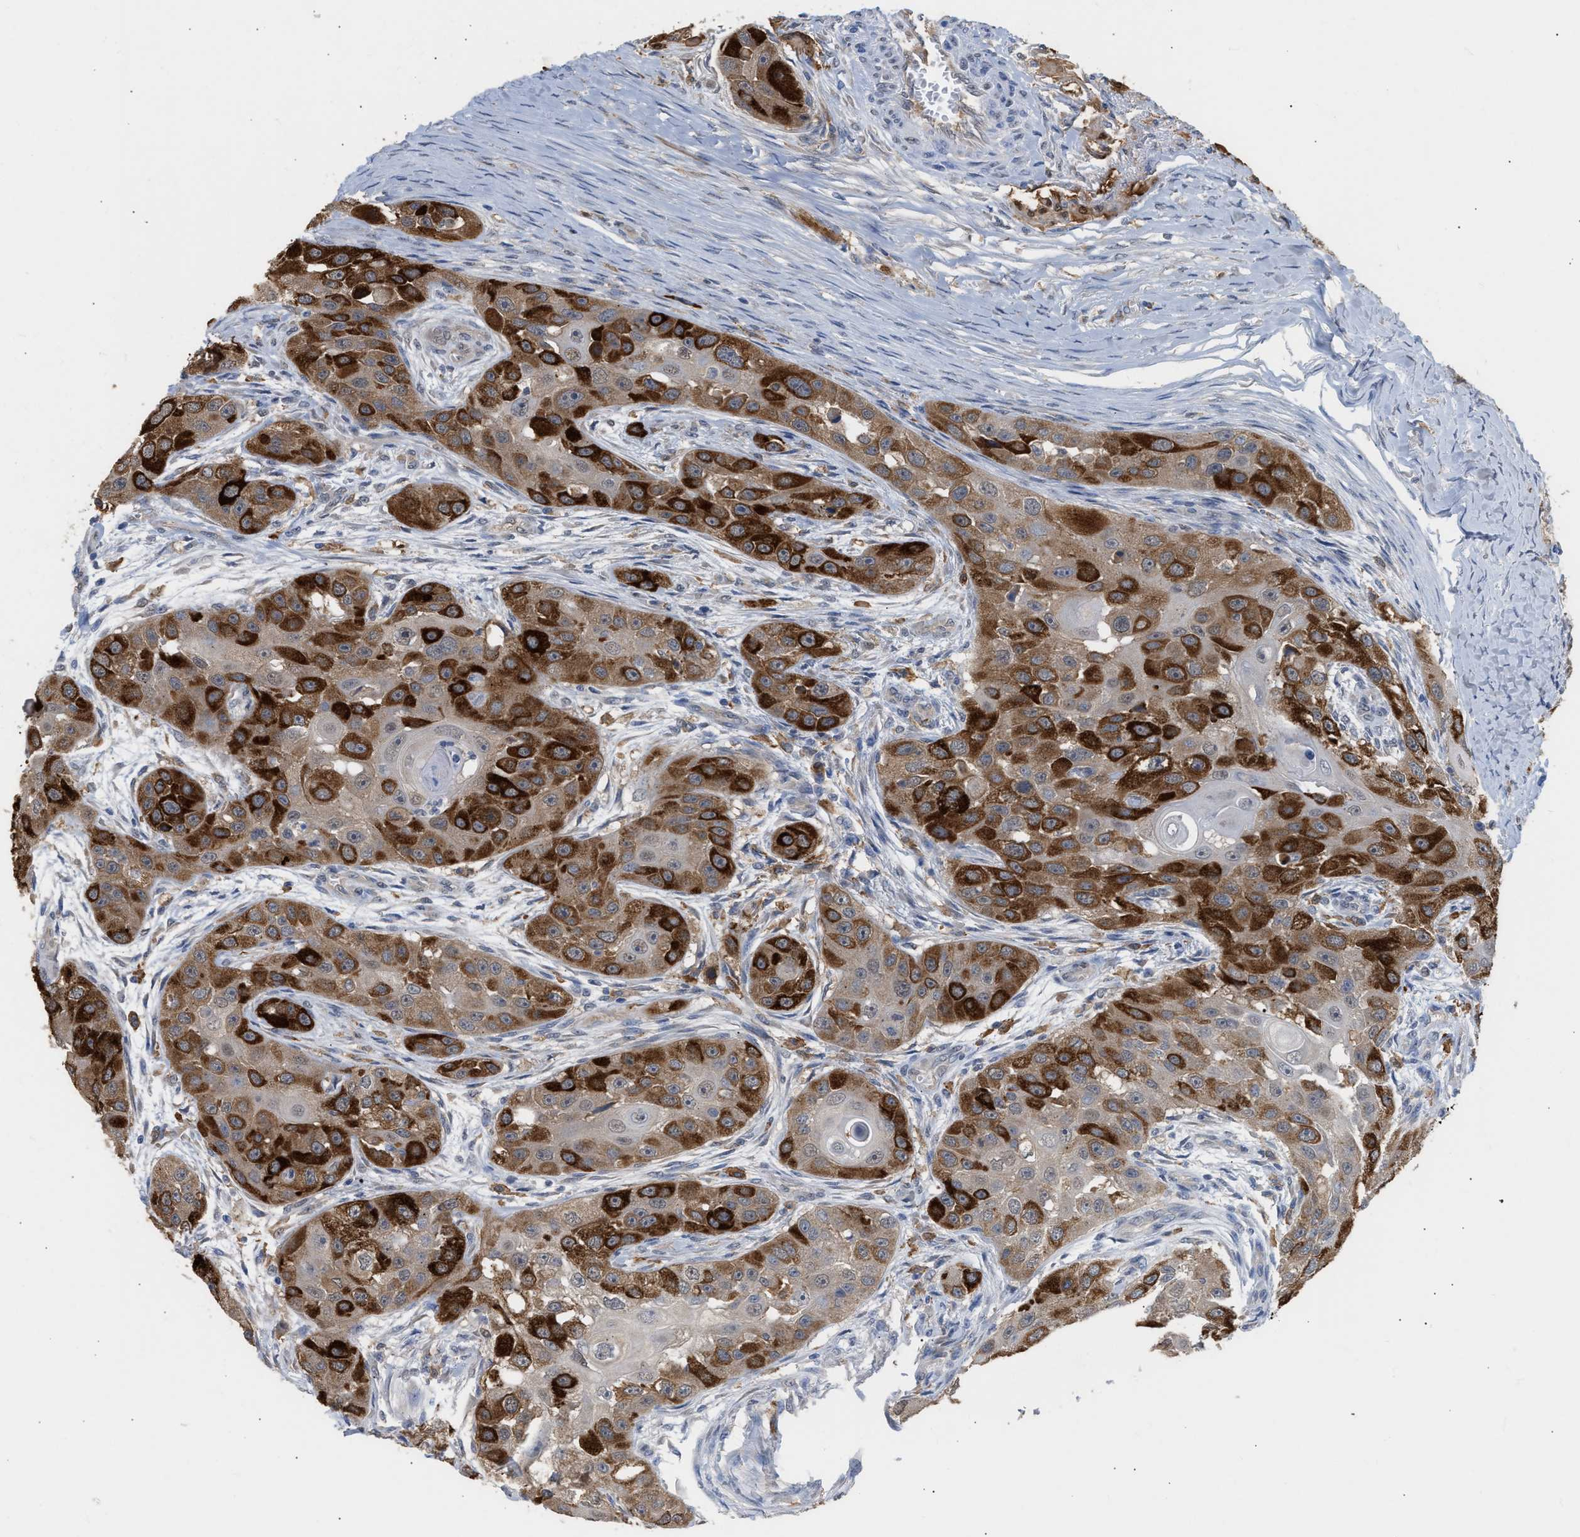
{"staining": {"intensity": "strong", "quantity": "25%-75%", "location": "cytoplasmic/membranous"}, "tissue": "head and neck cancer", "cell_type": "Tumor cells", "image_type": "cancer", "snomed": [{"axis": "morphology", "description": "Normal tissue, NOS"}, {"axis": "morphology", "description": "Squamous cell carcinoma, NOS"}, {"axis": "topography", "description": "Skeletal muscle"}, {"axis": "topography", "description": "Head-Neck"}], "caption": "Squamous cell carcinoma (head and neck) tissue displays strong cytoplasmic/membranous staining in about 25%-75% of tumor cells The staining is performed using DAB (3,3'-diaminobenzidine) brown chromogen to label protein expression. The nuclei are counter-stained blue using hematoxylin.", "gene": "GCN1", "patient": {"sex": "male", "age": 51}}